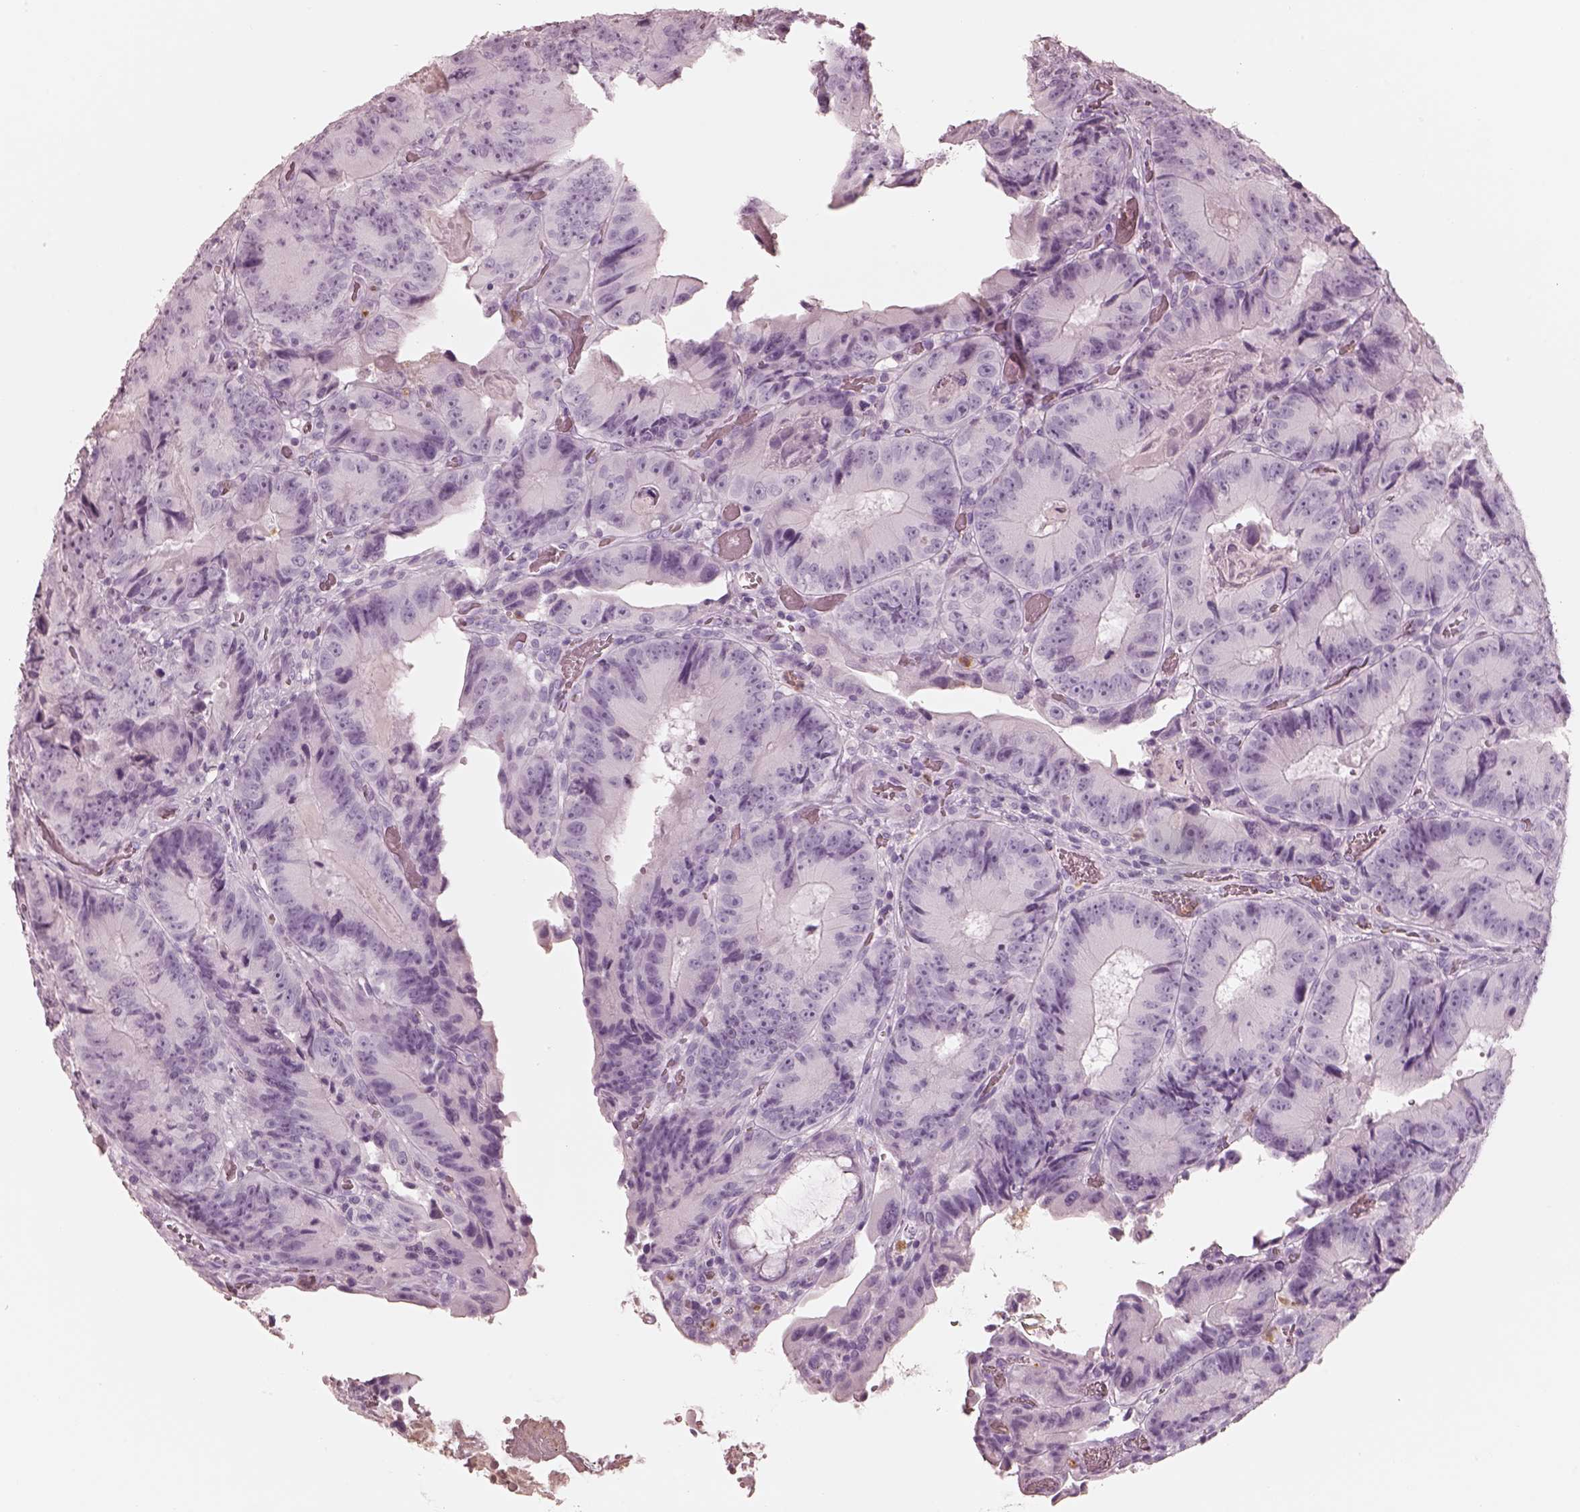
{"staining": {"intensity": "negative", "quantity": "none", "location": "none"}, "tissue": "colorectal cancer", "cell_type": "Tumor cells", "image_type": "cancer", "snomed": [{"axis": "morphology", "description": "Adenocarcinoma, NOS"}, {"axis": "topography", "description": "Colon"}], "caption": "Immunohistochemistry (IHC) photomicrograph of human adenocarcinoma (colorectal) stained for a protein (brown), which exhibits no expression in tumor cells.", "gene": "ELANE", "patient": {"sex": "female", "age": 86}}